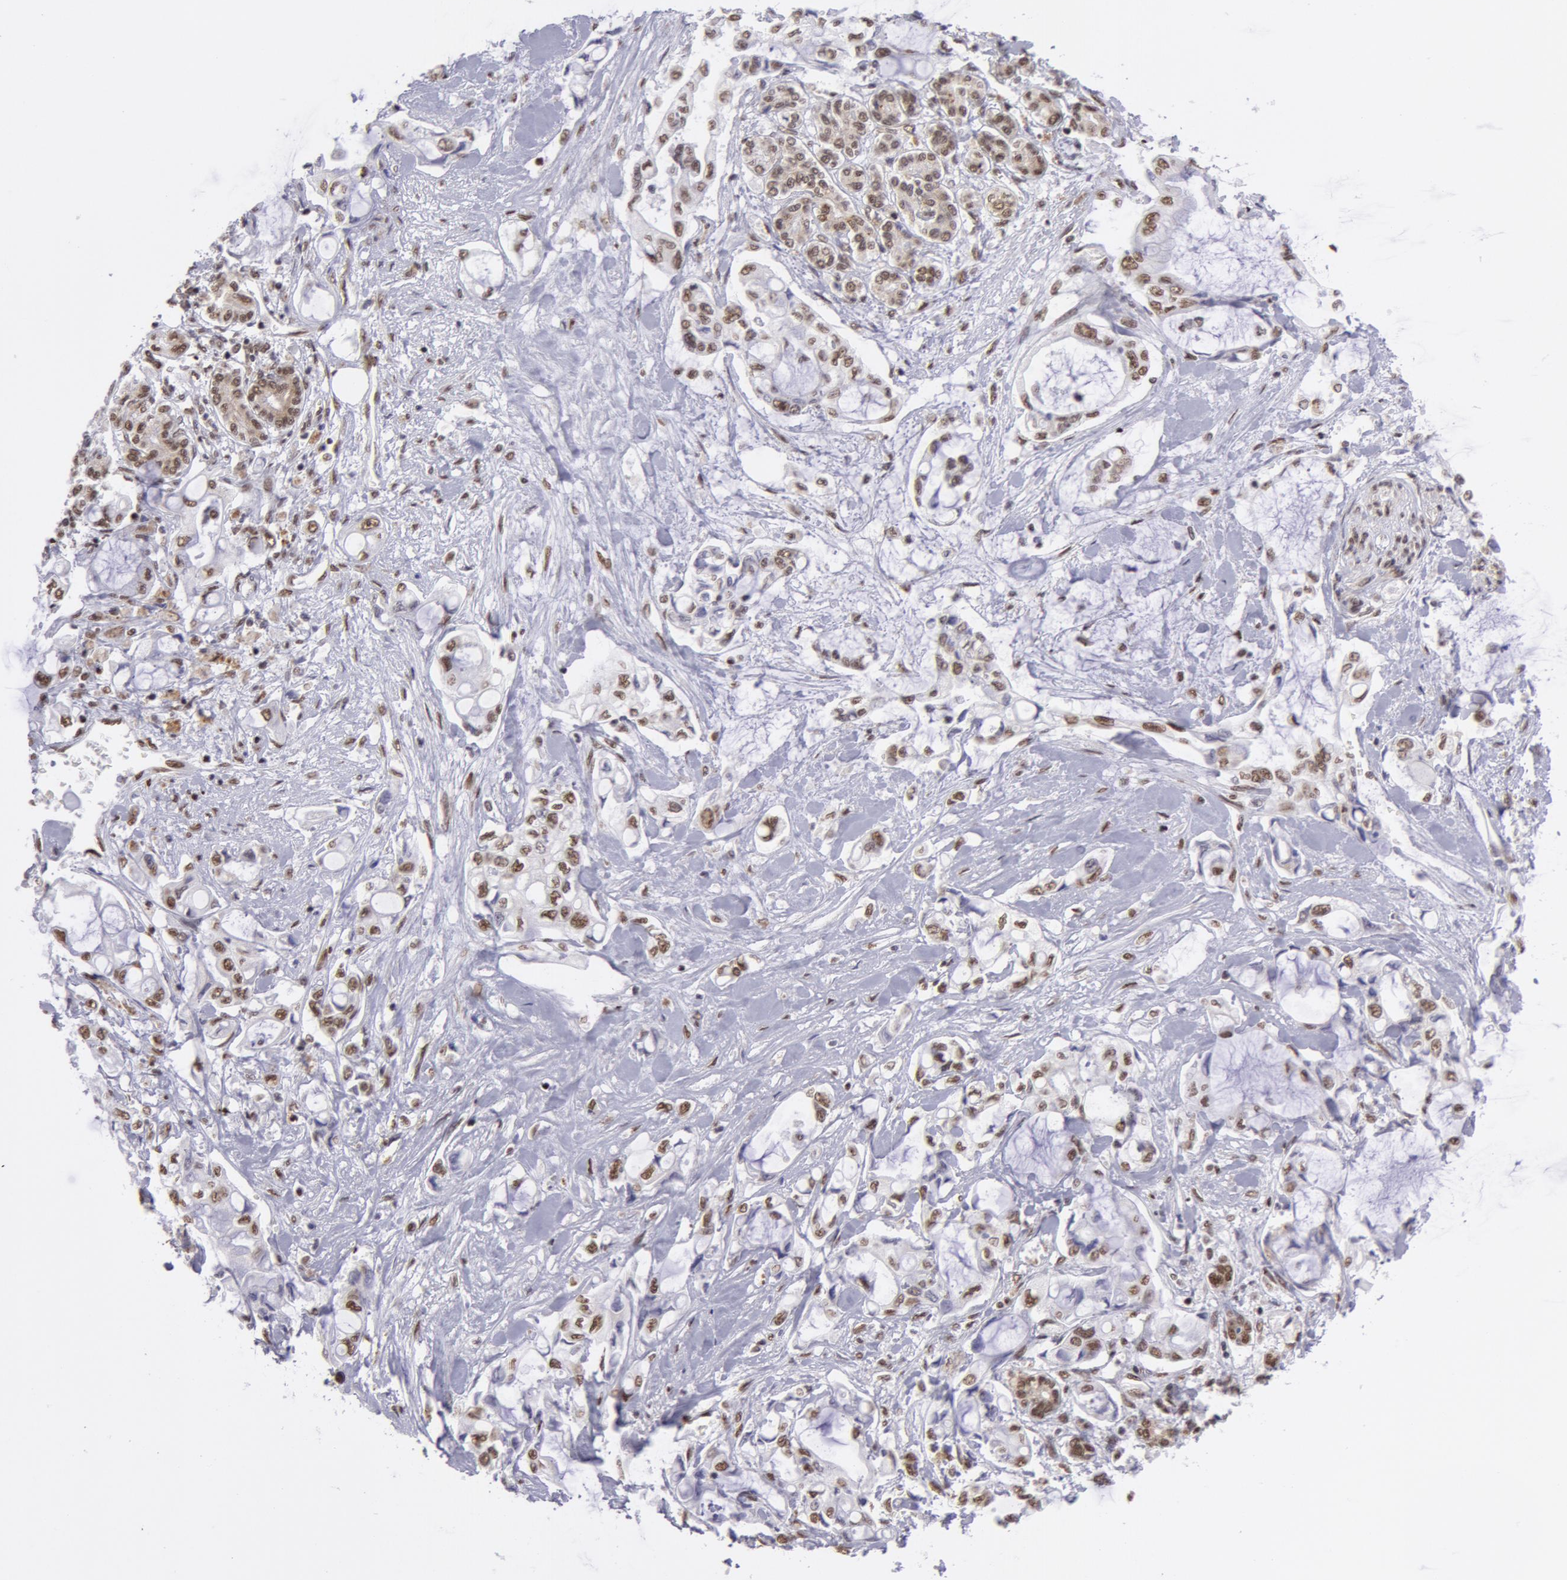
{"staining": {"intensity": "weak", "quantity": "25%-75%", "location": "cytoplasmic/membranous,nuclear"}, "tissue": "pancreatic cancer", "cell_type": "Tumor cells", "image_type": "cancer", "snomed": [{"axis": "morphology", "description": "Adenocarcinoma, NOS"}, {"axis": "topography", "description": "Pancreas"}], "caption": "Adenocarcinoma (pancreatic) stained with IHC exhibits weak cytoplasmic/membranous and nuclear positivity in about 25%-75% of tumor cells.", "gene": "VRTN", "patient": {"sex": "female", "age": 70}}